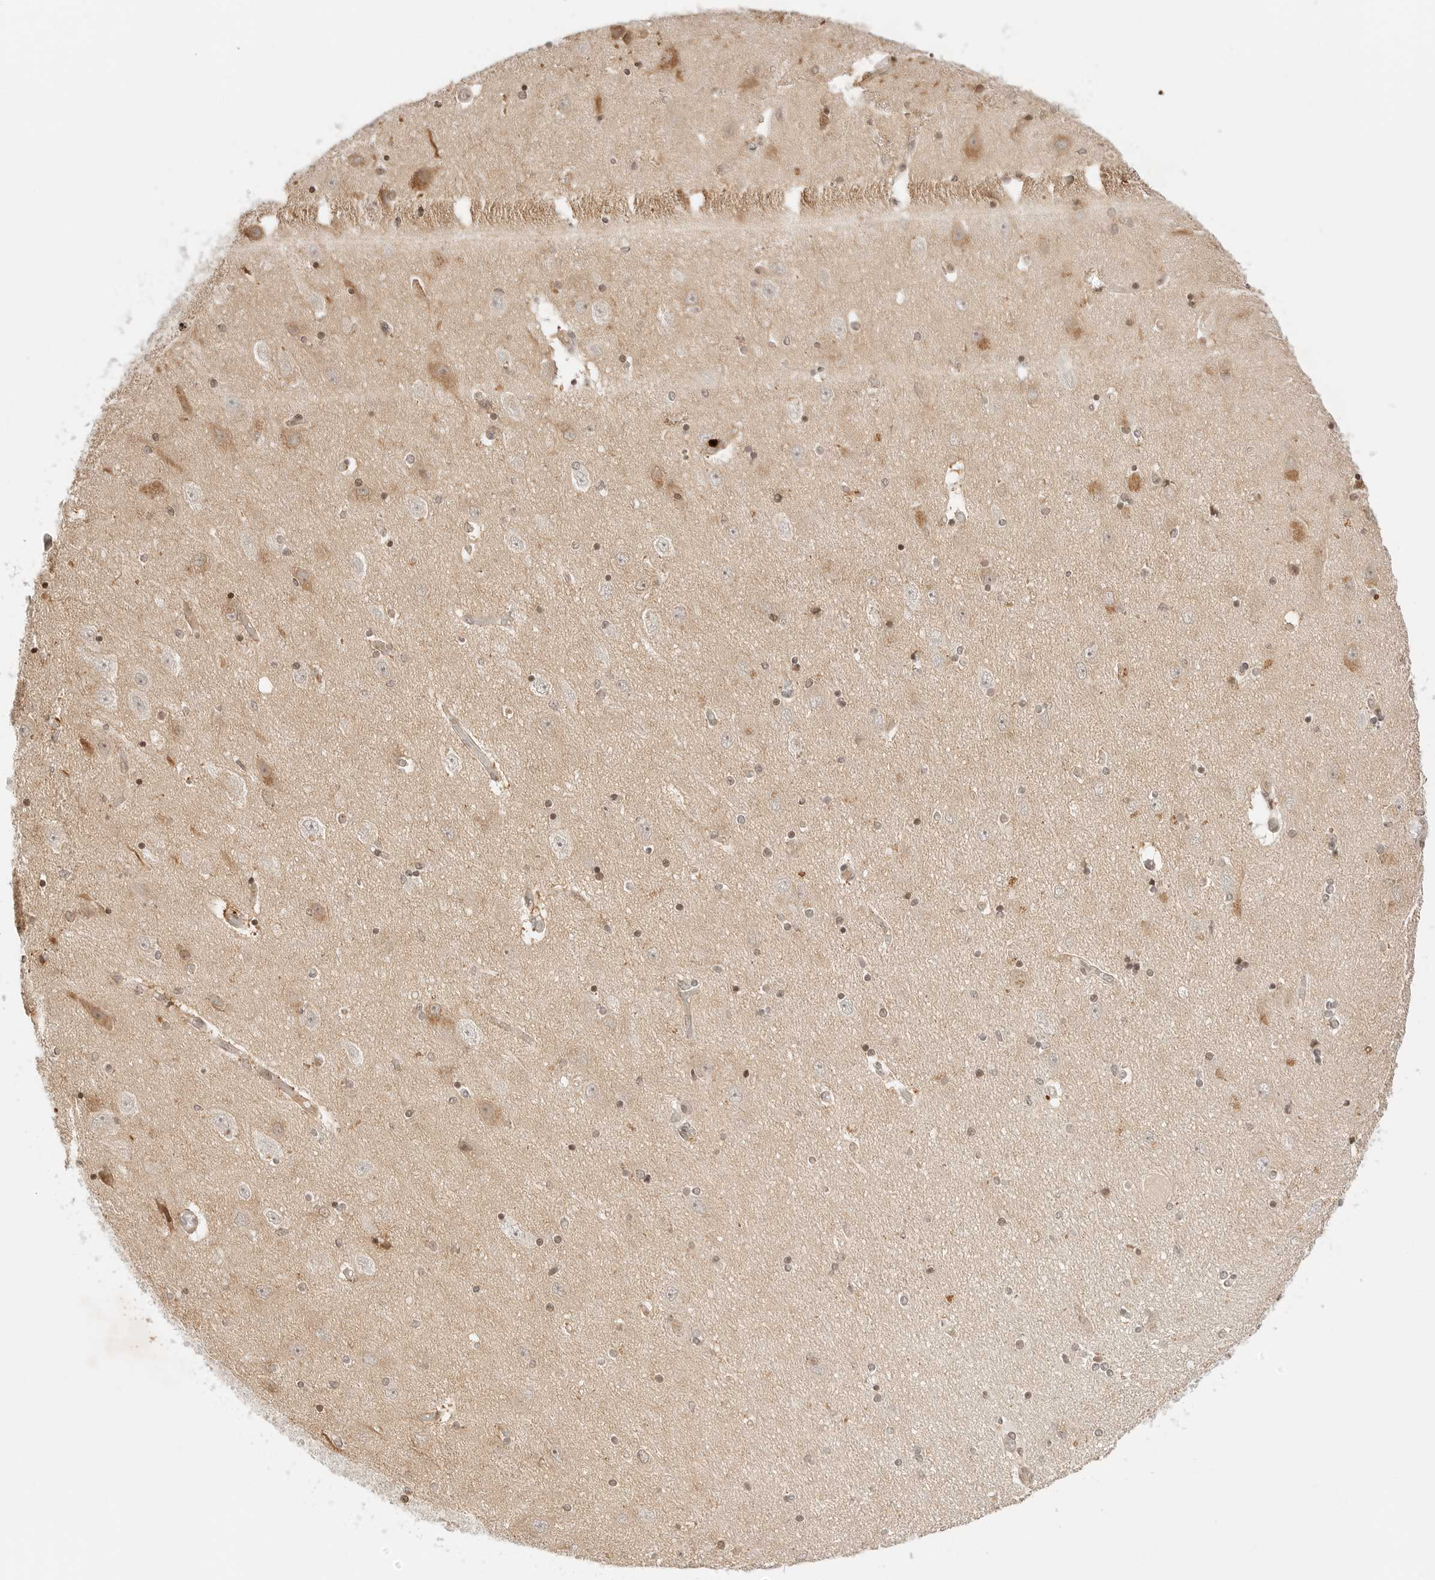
{"staining": {"intensity": "moderate", "quantity": "<25%", "location": "nuclear"}, "tissue": "hippocampus", "cell_type": "Glial cells", "image_type": "normal", "snomed": [{"axis": "morphology", "description": "Normal tissue, NOS"}, {"axis": "topography", "description": "Hippocampus"}], "caption": "Hippocampus stained with immunohistochemistry (IHC) demonstrates moderate nuclear expression in approximately <25% of glial cells. The staining was performed using DAB (3,3'-diaminobenzidine), with brown indicating positive protein expression. Nuclei are stained blue with hematoxylin.", "gene": "RPS6KL1", "patient": {"sex": "female", "age": 54}}